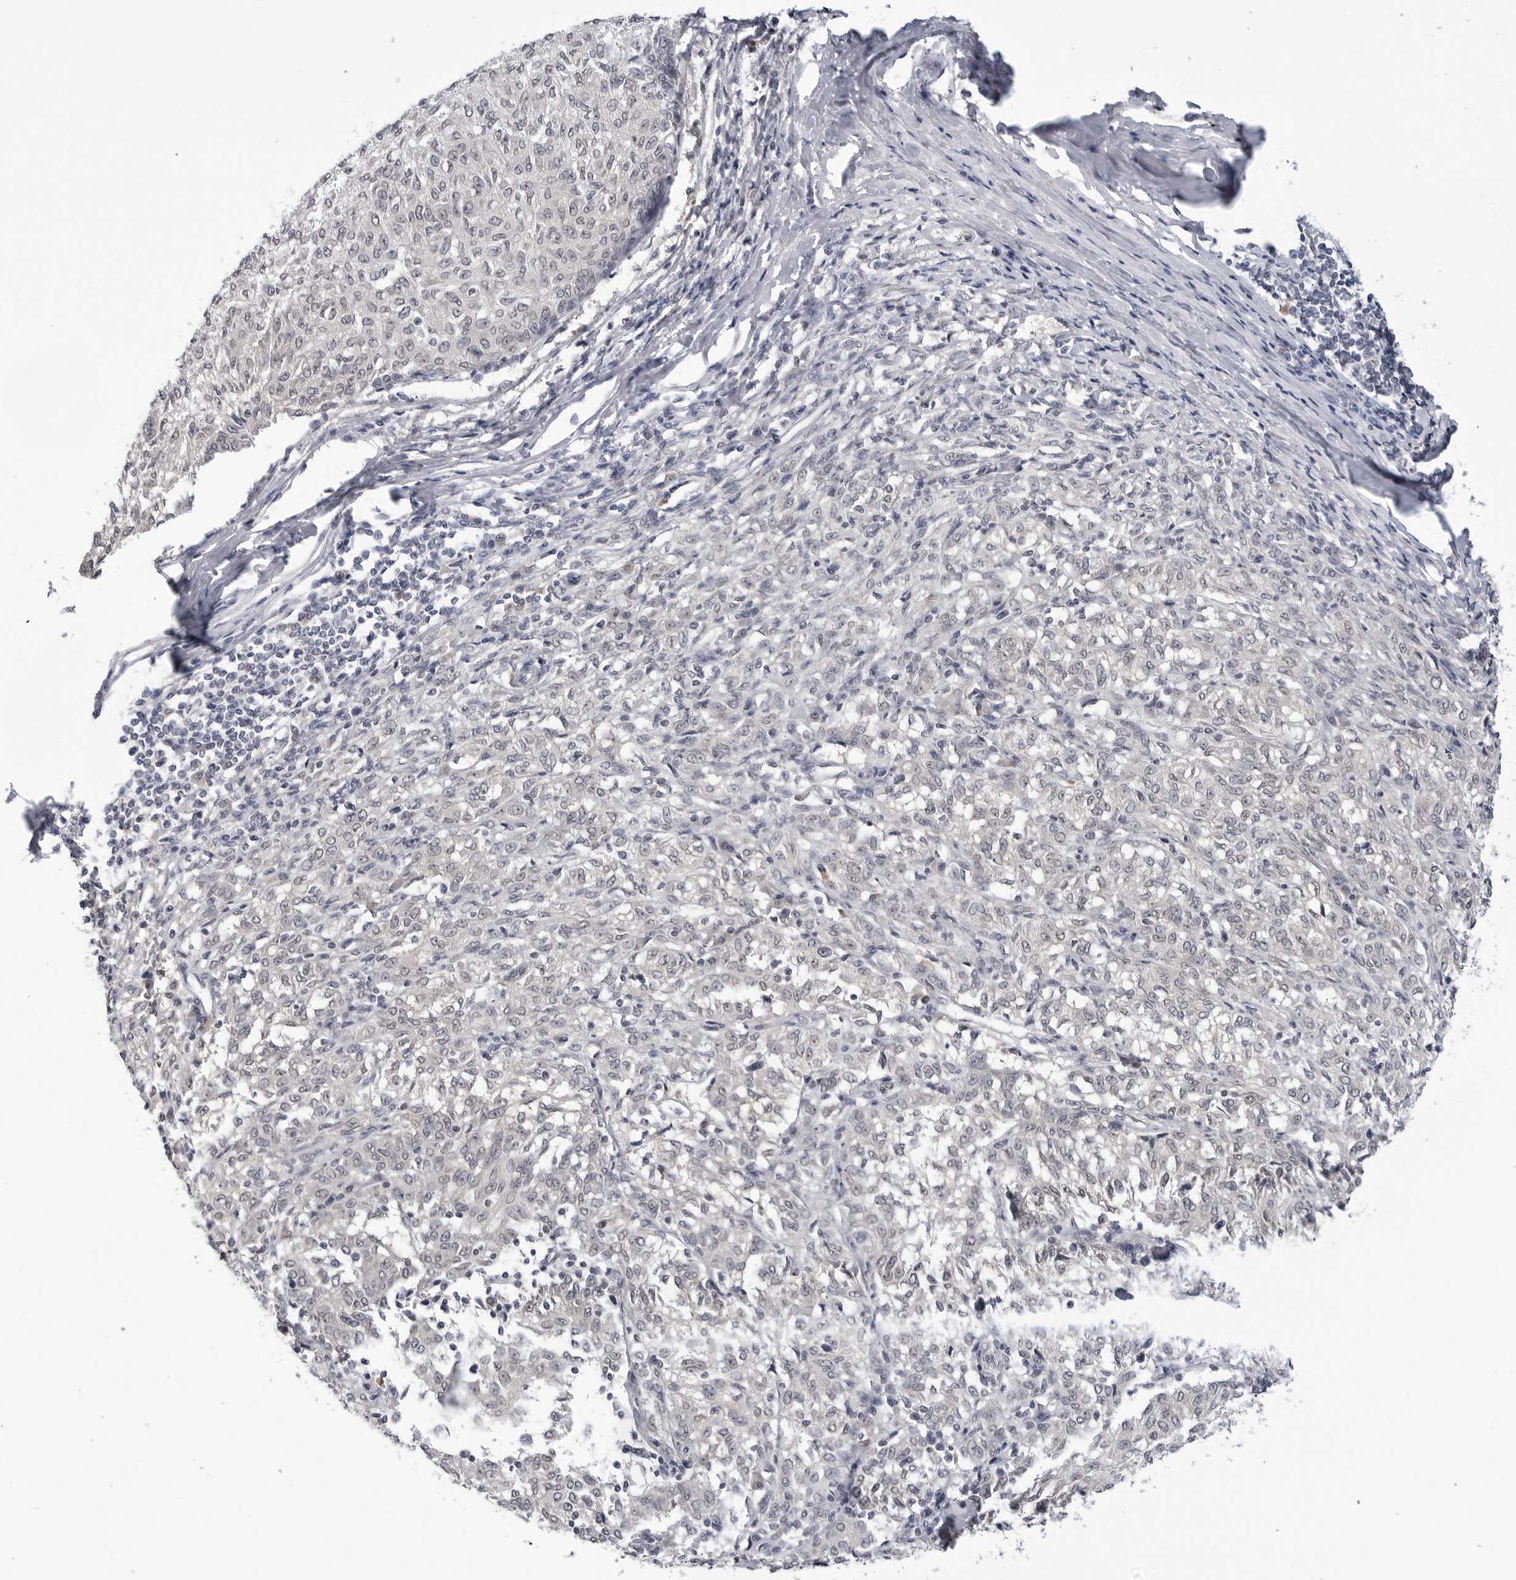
{"staining": {"intensity": "negative", "quantity": "none", "location": "none"}, "tissue": "melanoma", "cell_type": "Tumor cells", "image_type": "cancer", "snomed": [{"axis": "morphology", "description": "Malignant melanoma, NOS"}, {"axis": "topography", "description": "Skin"}], "caption": "Immunohistochemical staining of malignant melanoma displays no significant staining in tumor cells.", "gene": "CDK20", "patient": {"sex": "female", "age": 72}}